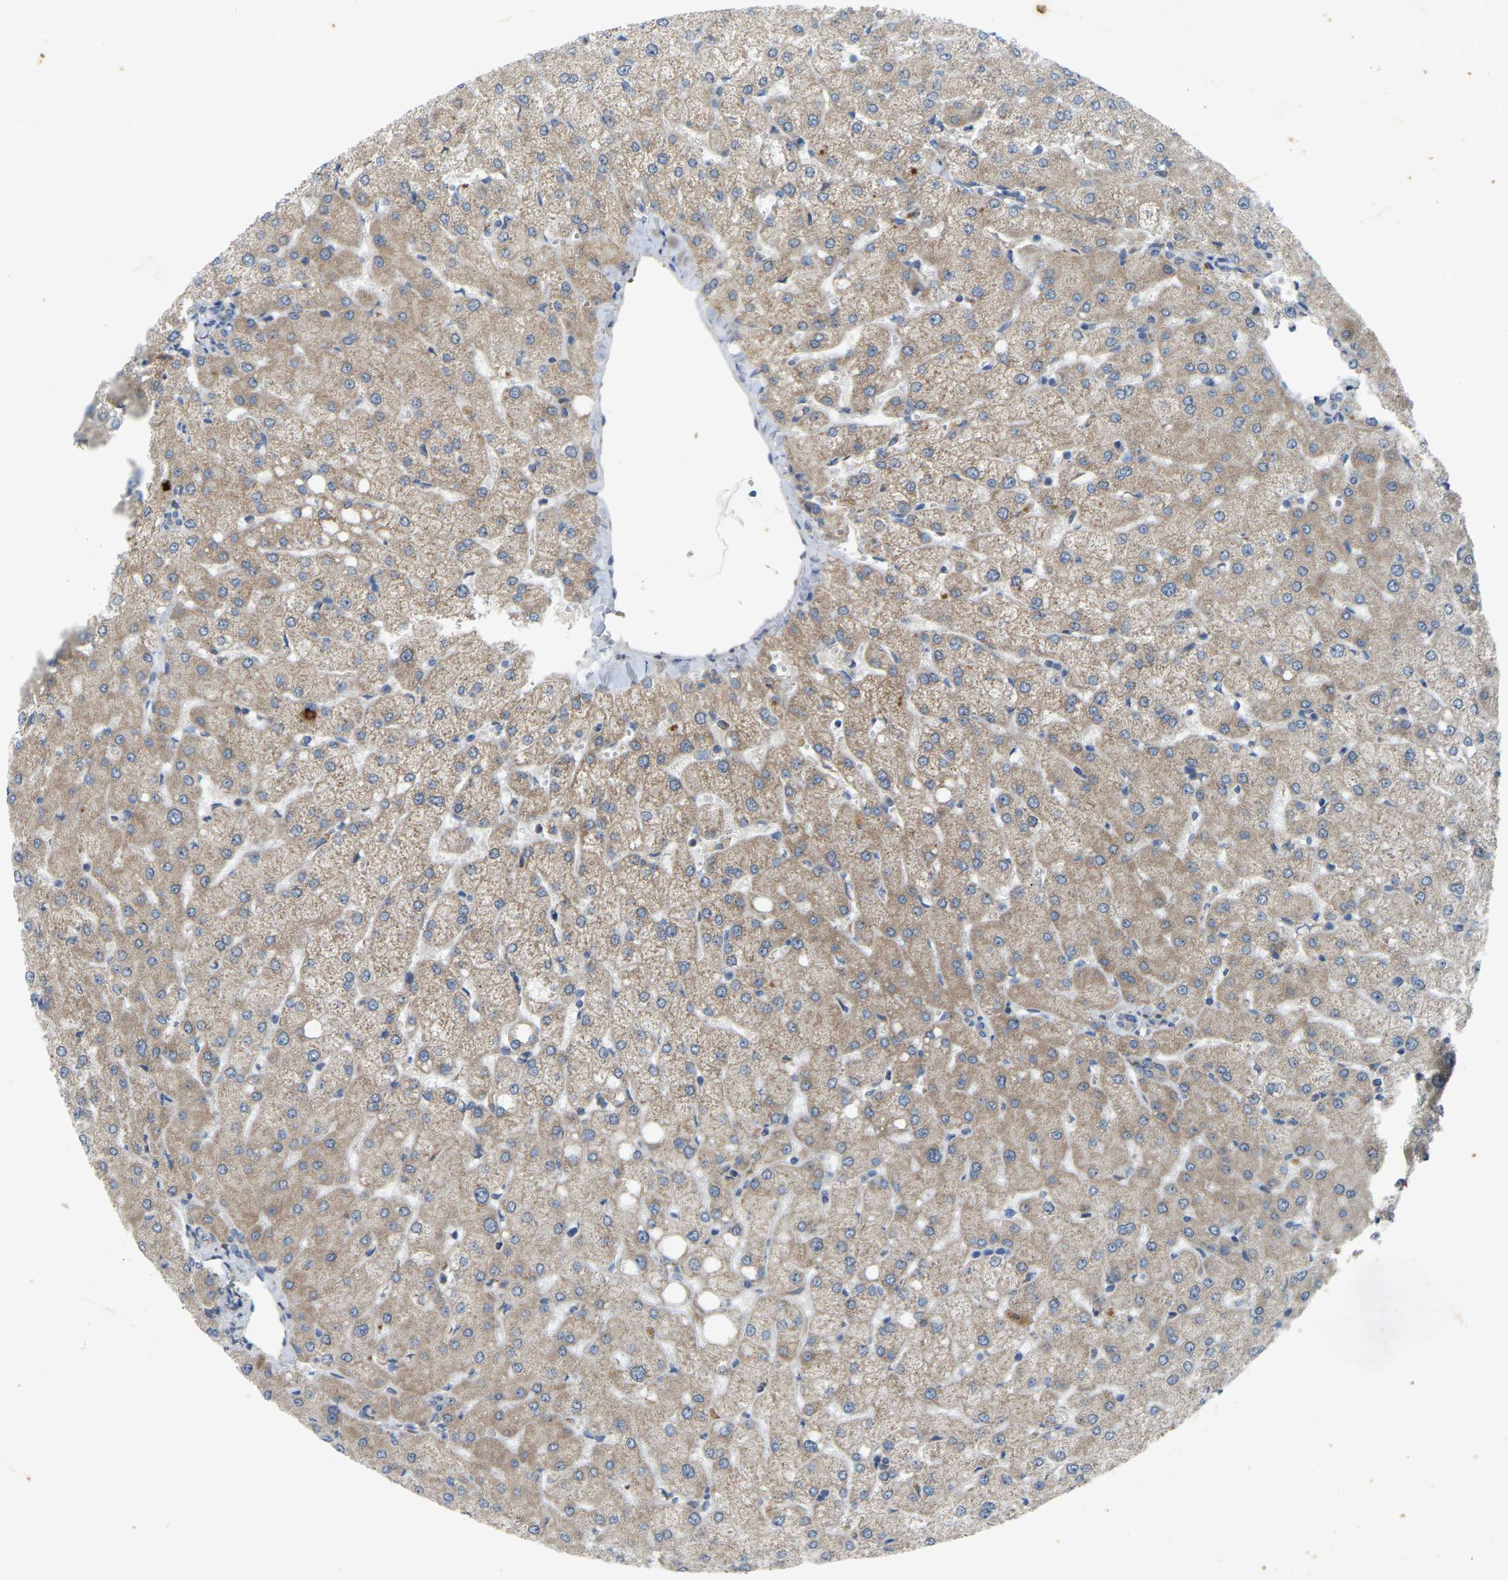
{"staining": {"intensity": "negative", "quantity": "none", "location": "none"}, "tissue": "liver", "cell_type": "Cholangiocytes", "image_type": "normal", "snomed": [{"axis": "morphology", "description": "Normal tissue, NOS"}, {"axis": "topography", "description": "Liver"}], "caption": "An immunohistochemistry histopathology image of normal liver is shown. There is no staining in cholangiocytes of liver. (DAB IHC with hematoxylin counter stain).", "gene": "ENSG00000283765", "patient": {"sex": "female", "age": 54}}